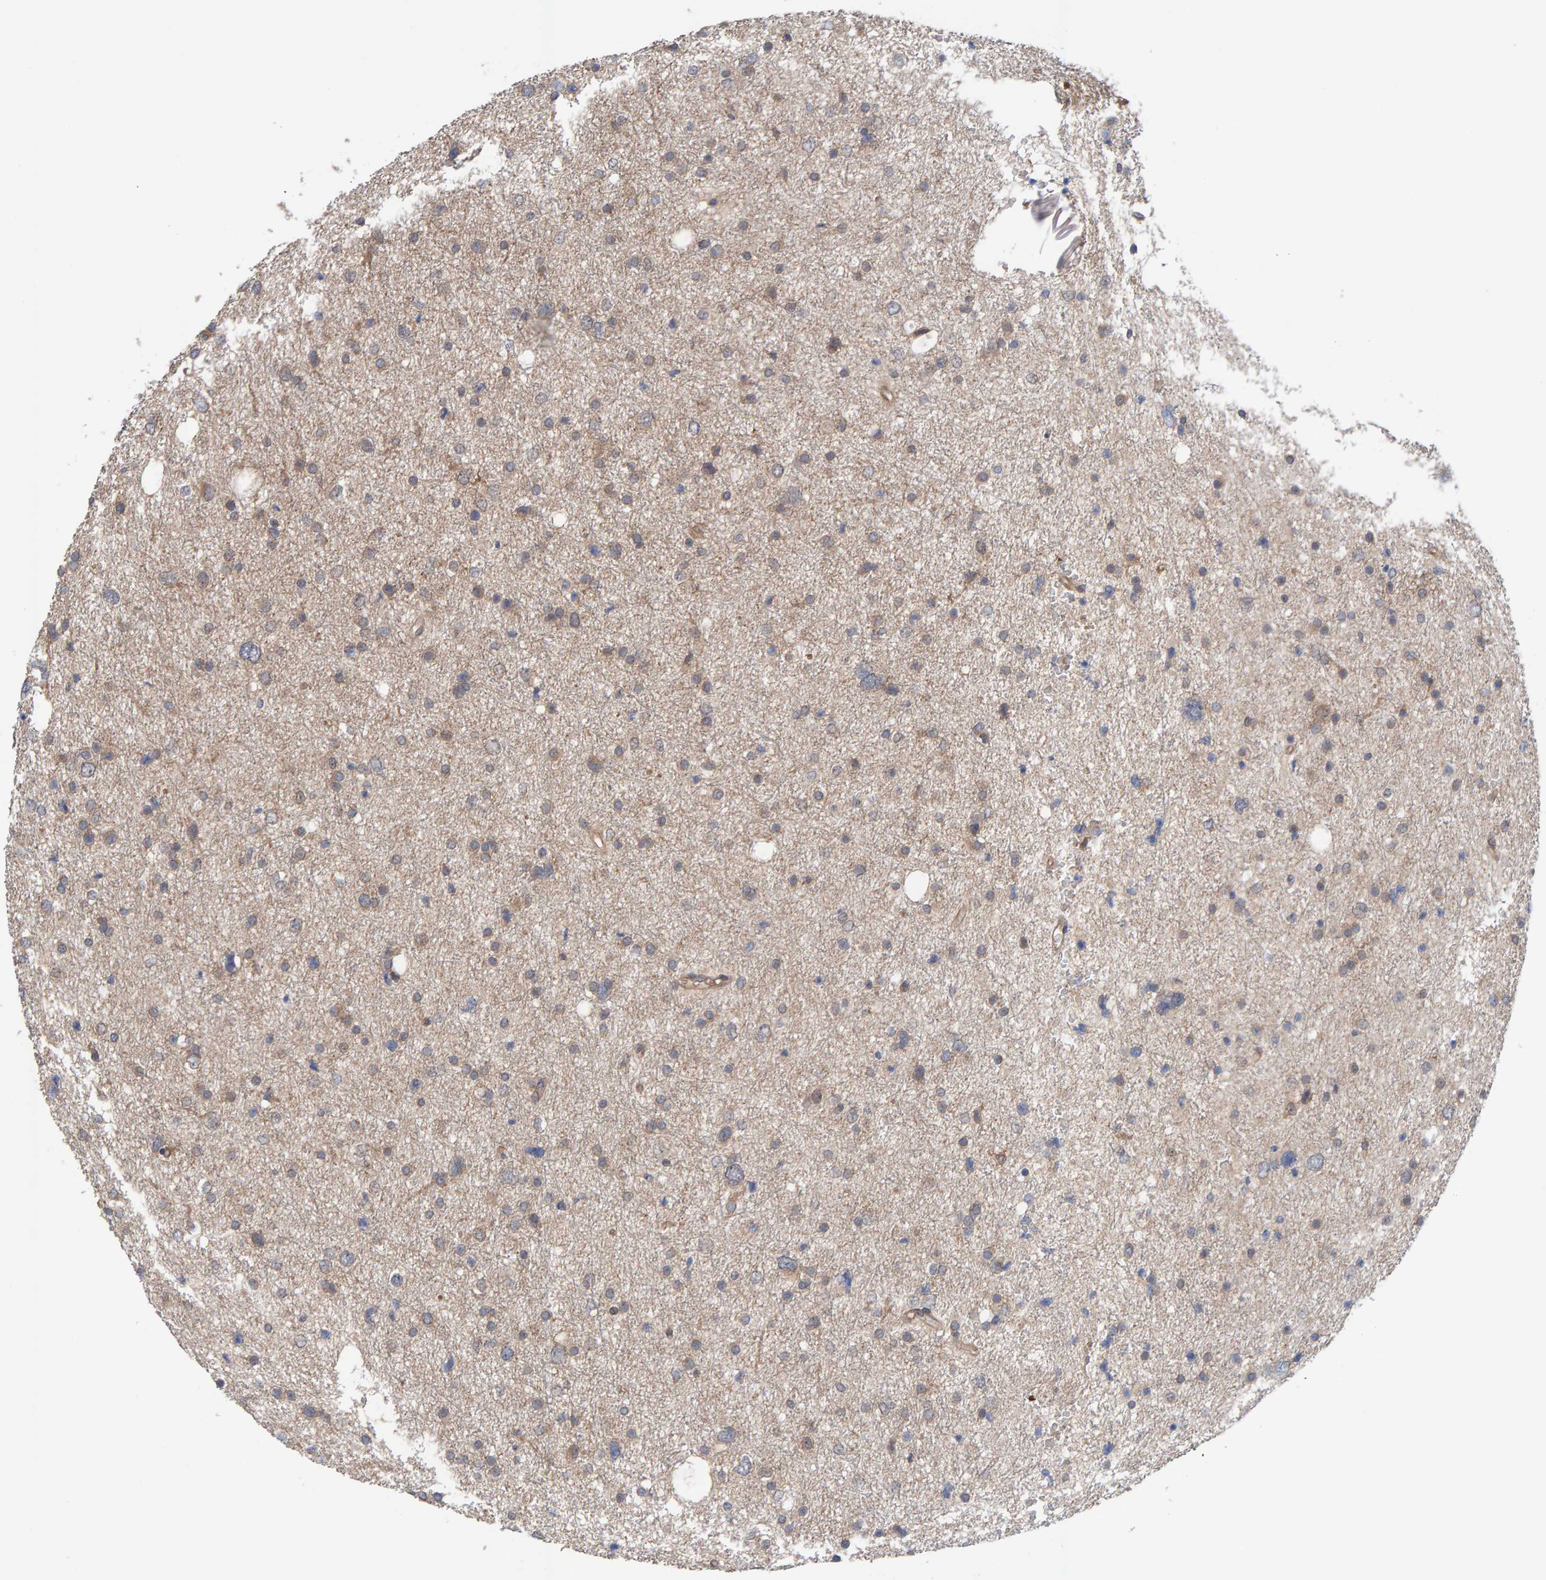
{"staining": {"intensity": "weak", "quantity": ">75%", "location": "cytoplasmic/membranous"}, "tissue": "glioma", "cell_type": "Tumor cells", "image_type": "cancer", "snomed": [{"axis": "morphology", "description": "Glioma, malignant, Low grade"}, {"axis": "topography", "description": "Brain"}], "caption": "This is a histology image of immunohistochemistry staining of glioma, which shows weak positivity in the cytoplasmic/membranous of tumor cells.", "gene": "LRSAM1", "patient": {"sex": "female", "age": 37}}